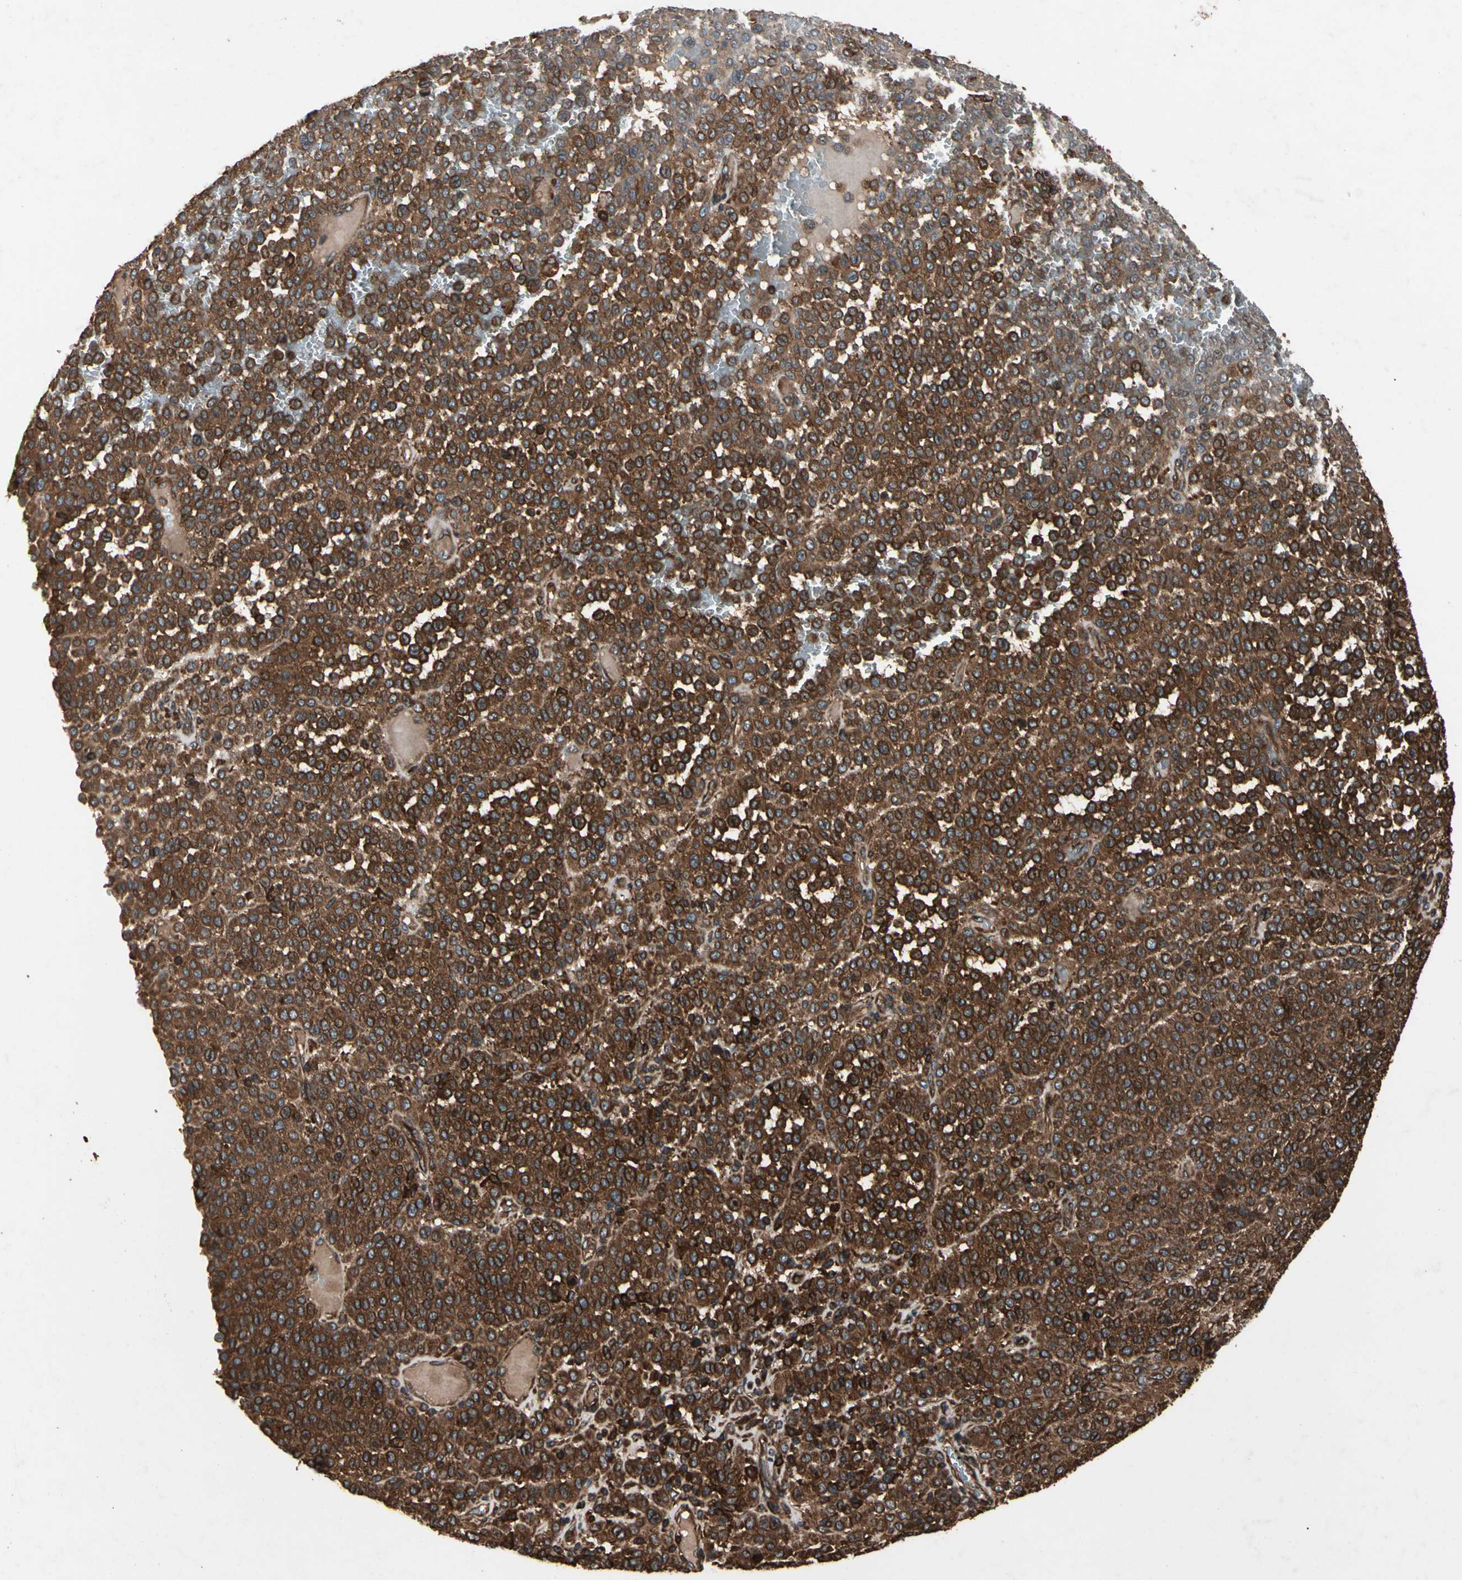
{"staining": {"intensity": "strong", "quantity": ">75%", "location": "cytoplasmic/membranous"}, "tissue": "melanoma", "cell_type": "Tumor cells", "image_type": "cancer", "snomed": [{"axis": "morphology", "description": "Malignant melanoma, Metastatic site"}, {"axis": "topography", "description": "Pancreas"}], "caption": "Immunohistochemical staining of human melanoma exhibits strong cytoplasmic/membranous protein staining in approximately >75% of tumor cells.", "gene": "AGBL2", "patient": {"sex": "female", "age": 30}}